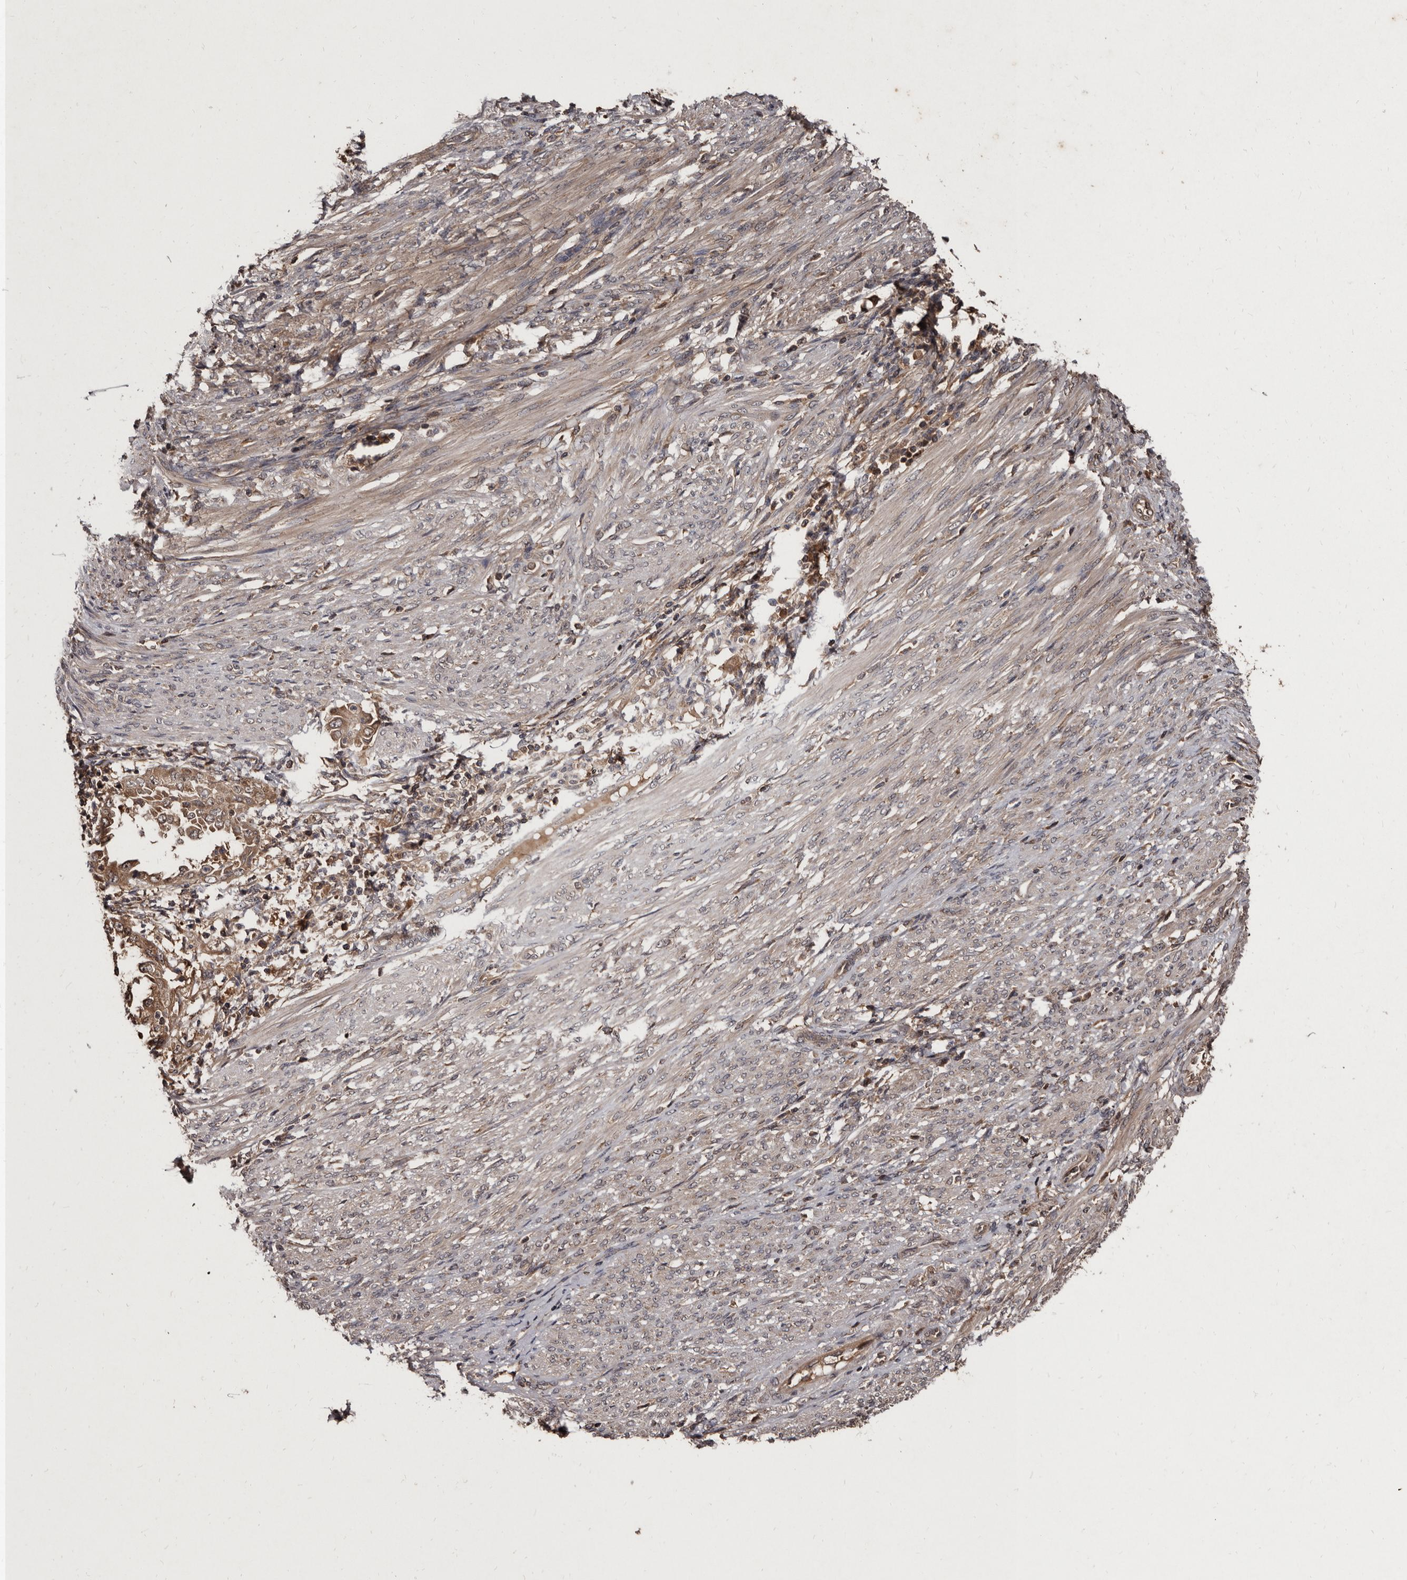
{"staining": {"intensity": "moderate", "quantity": ">75%", "location": "cytoplasmic/membranous"}, "tissue": "endometrial cancer", "cell_type": "Tumor cells", "image_type": "cancer", "snomed": [{"axis": "morphology", "description": "Adenocarcinoma, NOS"}, {"axis": "topography", "description": "Endometrium"}], "caption": "There is medium levels of moderate cytoplasmic/membranous positivity in tumor cells of endometrial adenocarcinoma, as demonstrated by immunohistochemical staining (brown color).", "gene": "PMVK", "patient": {"sex": "female", "age": 85}}